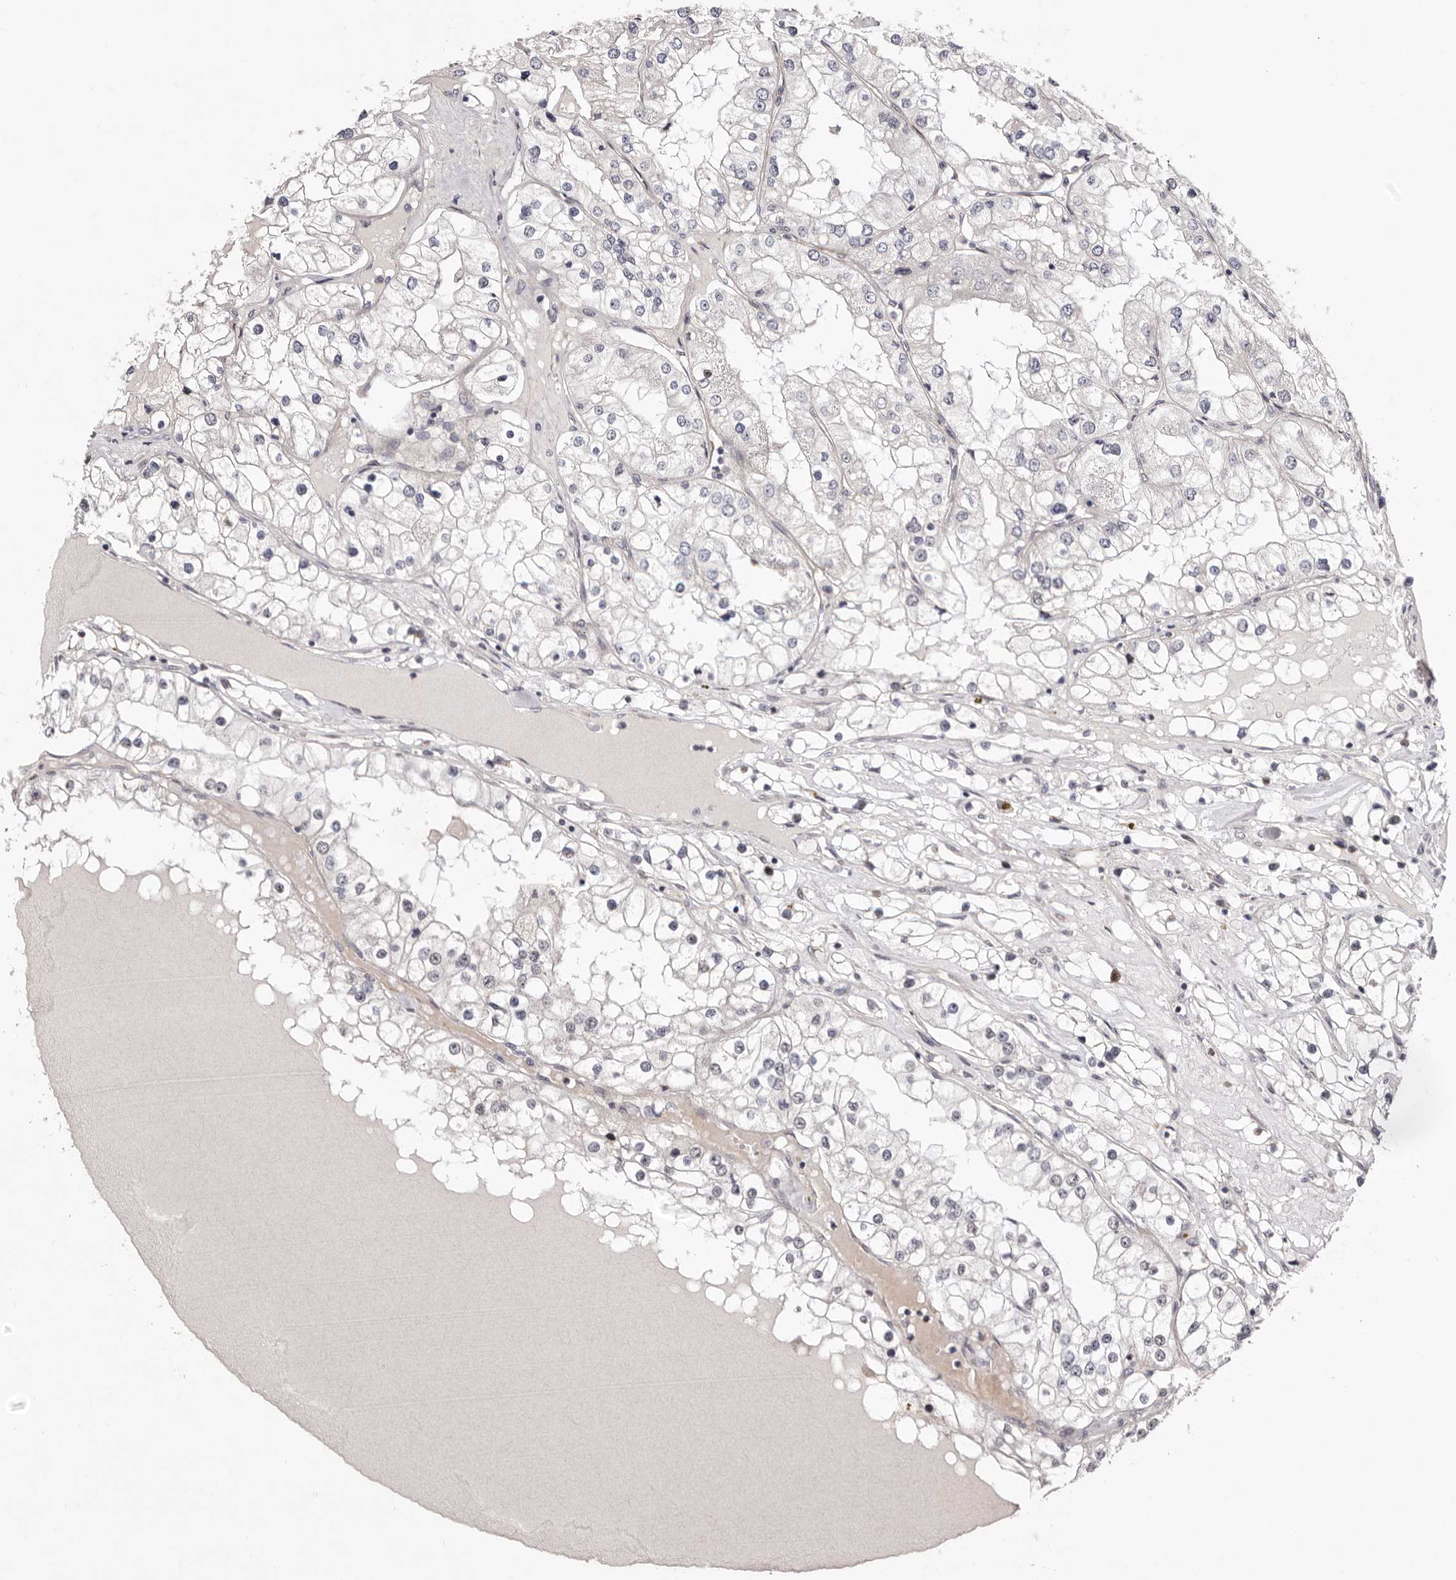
{"staining": {"intensity": "negative", "quantity": "none", "location": "none"}, "tissue": "renal cancer", "cell_type": "Tumor cells", "image_type": "cancer", "snomed": [{"axis": "morphology", "description": "Adenocarcinoma, NOS"}, {"axis": "topography", "description": "Kidney"}], "caption": "Histopathology image shows no significant protein staining in tumor cells of renal adenocarcinoma. The staining was performed using DAB (3,3'-diaminobenzidine) to visualize the protein expression in brown, while the nuclei were stained in blue with hematoxylin (Magnification: 20x).", "gene": "GLRX3", "patient": {"sex": "male", "age": 68}}